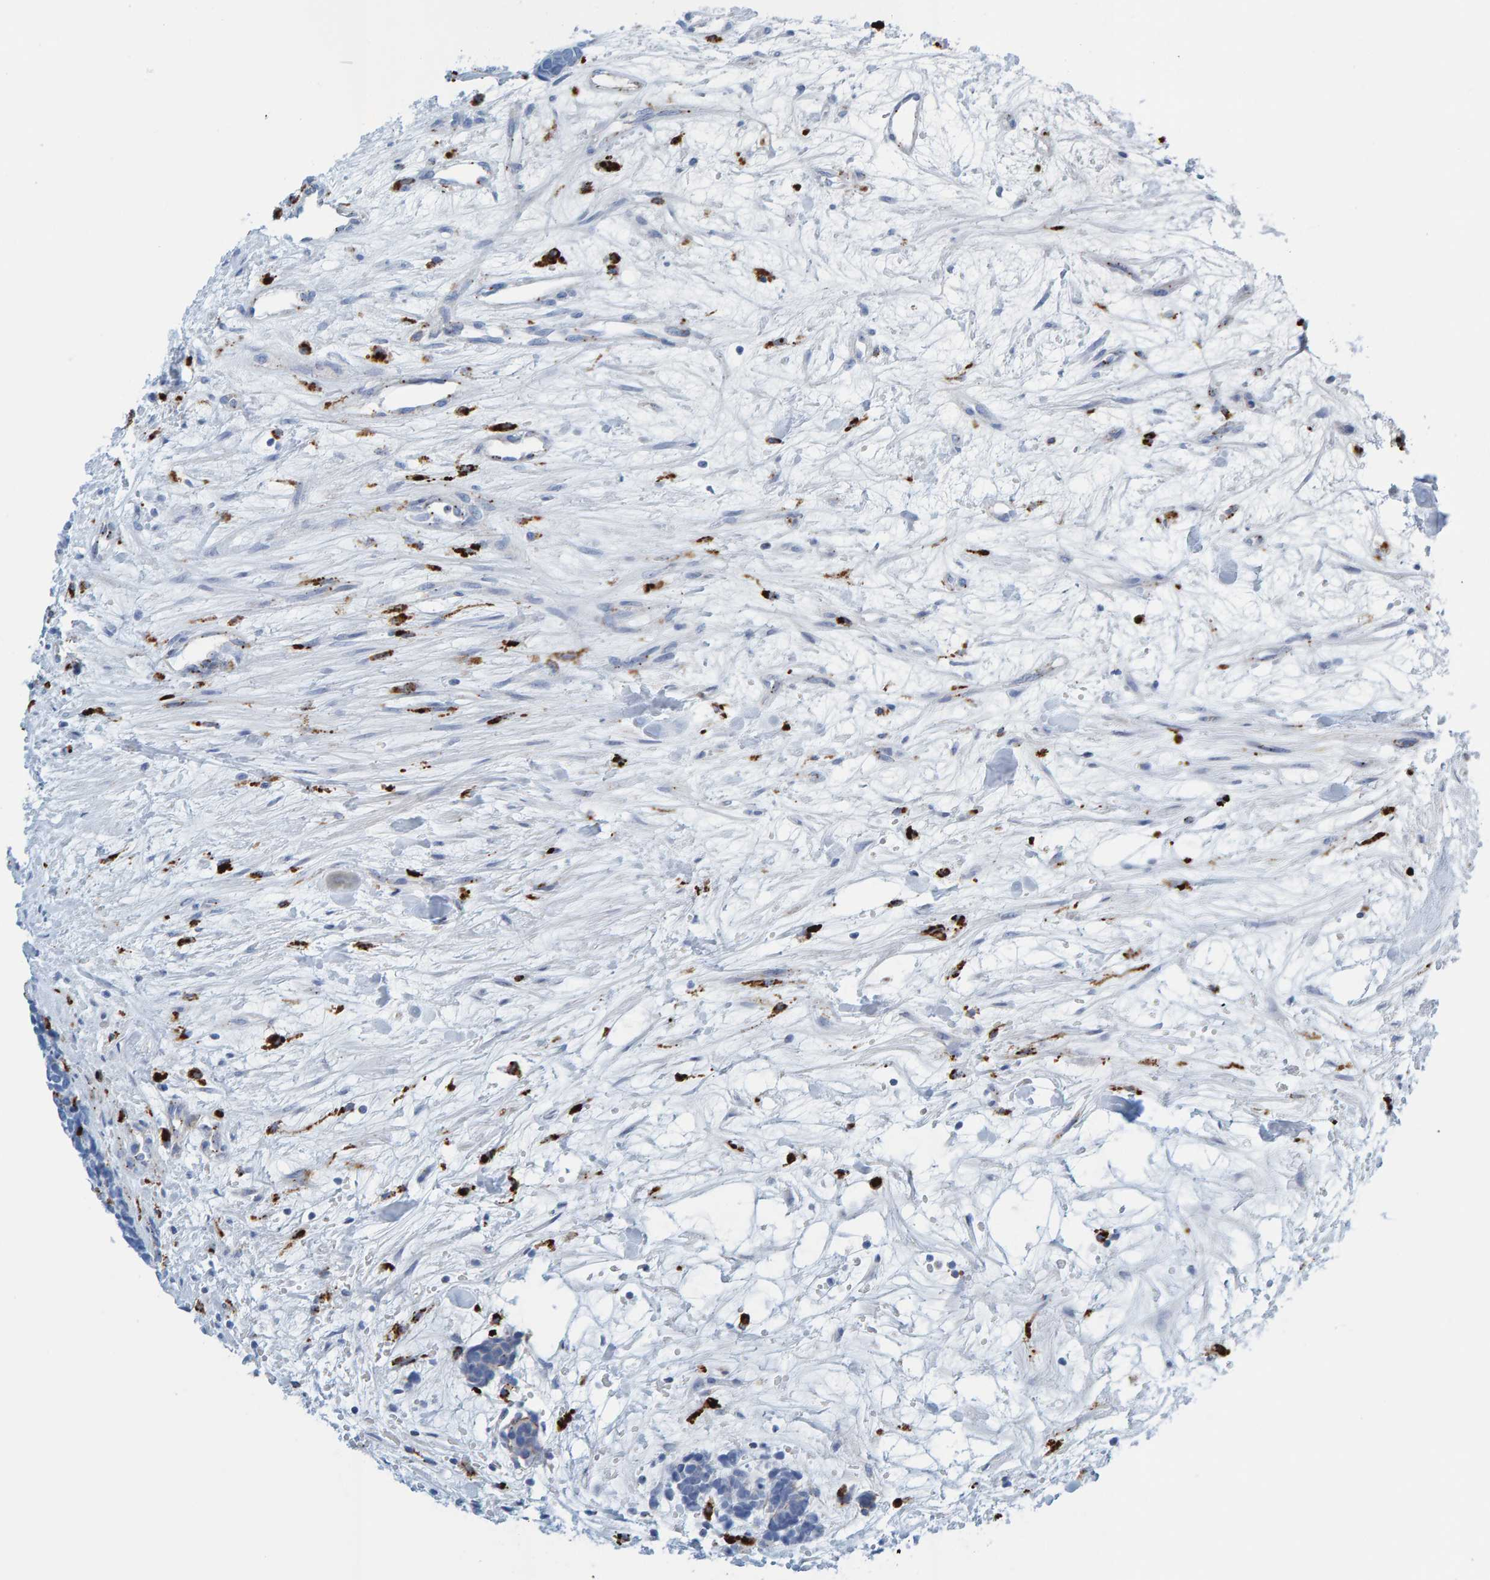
{"staining": {"intensity": "negative", "quantity": "none", "location": "none"}, "tissue": "carcinoid", "cell_type": "Tumor cells", "image_type": "cancer", "snomed": [{"axis": "morphology", "description": "Carcinoma, NOS"}, {"axis": "morphology", "description": "Carcinoid, malignant, NOS"}, {"axis": "topography", "description": "Urinary bladder"}], "caption": "An immunohistochemistry micrograph of carcinoid is shown. There is no staining in tumor cells of carcinoid.", "gene": "BIN3", "patient": {"sex": "male", "age": 57}}